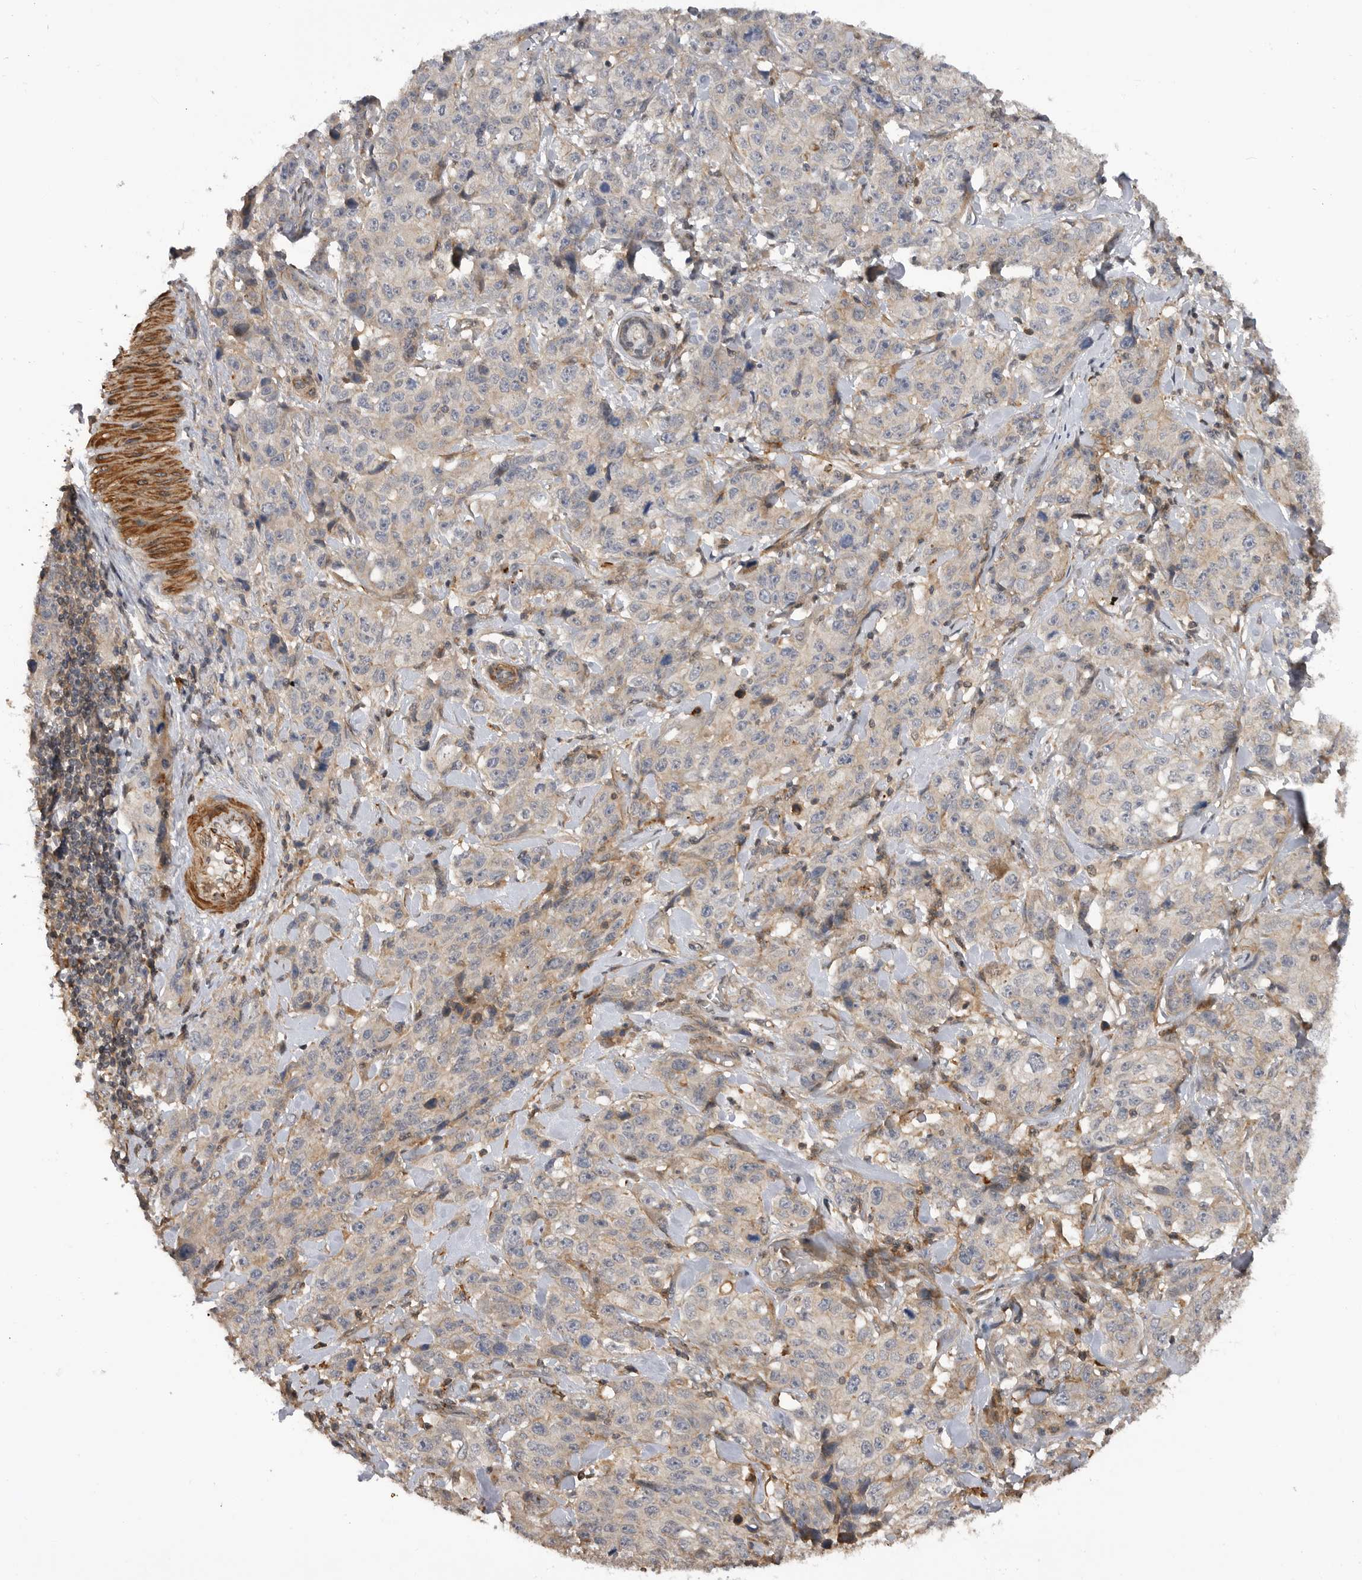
{"staining": {"intensity": "negative", "quantity": "none", "location": "none"}, "tissue": "stomach cancer", "cell_type": "Tumor cells", "image_type": "cancer", "snomed": [{"axis": "morphology", "description": "Adenocarcinoma, NOS"}, {"axis": "topography", "description": "Stomach"}], "caption": "DAB immunohistochemical staining of stomach adenocarcinoma demonstrates no significant expression in tumor cells.", "gene": "TRIM56", "patient": {"sex": "male", "age": 48}}